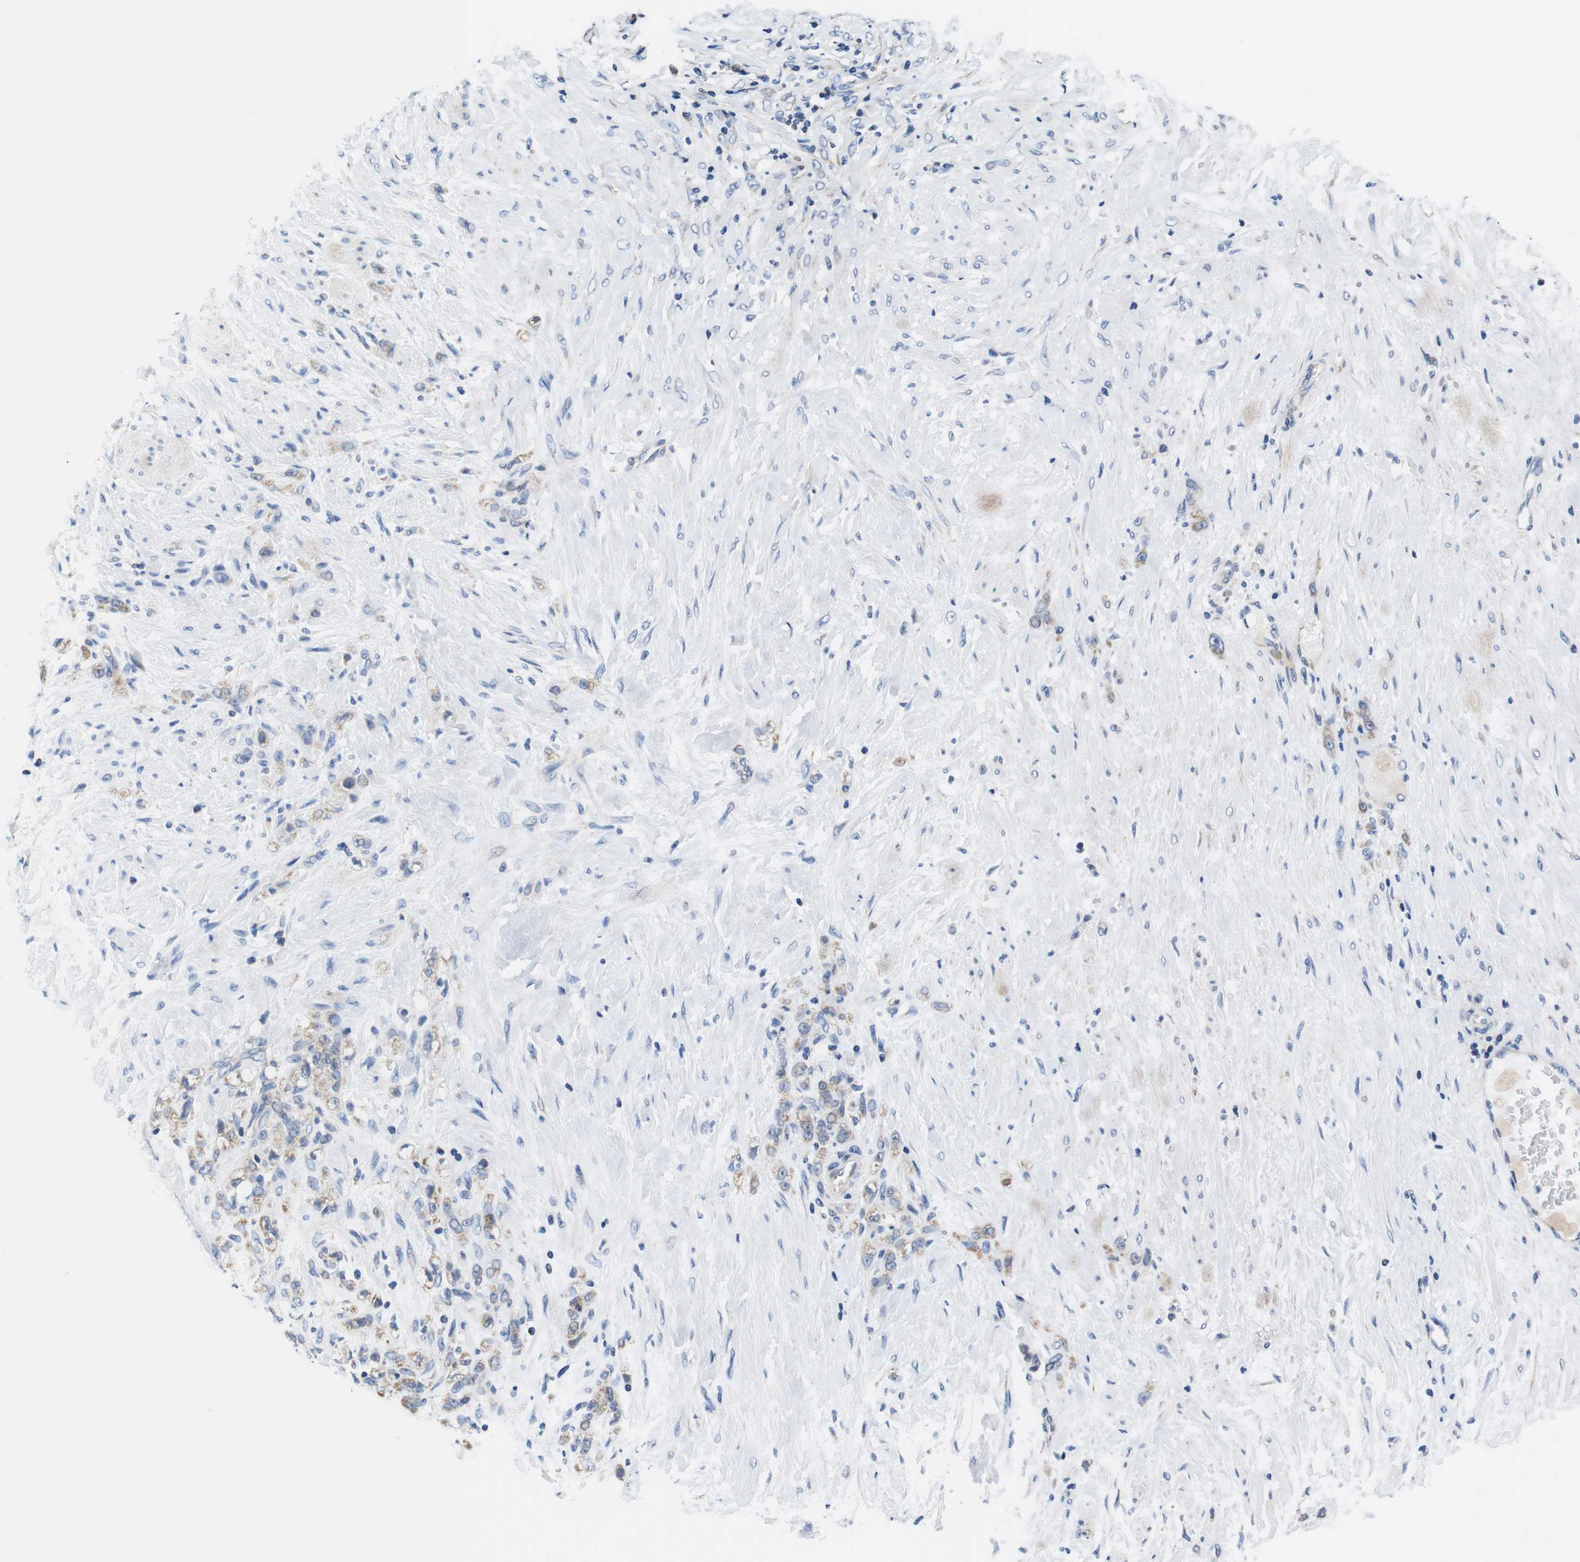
{"staining": {"intensity": "weak", "quantity": ">75%", "location": "cytoplasmic/membranous"}, "tissue": "stomach cancer", "cell_type": "Tumor cells", "image_type": "cancer", "snomed": [{"axis": "morphology", "description": "Adenocarcinoma, NOS"}, {"axis": "topography", "description": "Stomach"}], "caption": "Immunohistochemistry histopathology image of neoplastic tissue: stomach adenocarcinoma stained using IHC reveals low levels of weak protein expression localized specifically in the cytoplasmic/membranous of tumor cells, appearing as a cytoplasmic/membranous brown color.", "gene": "LRP4", "patient": {"sex": "male", "age": 82}}